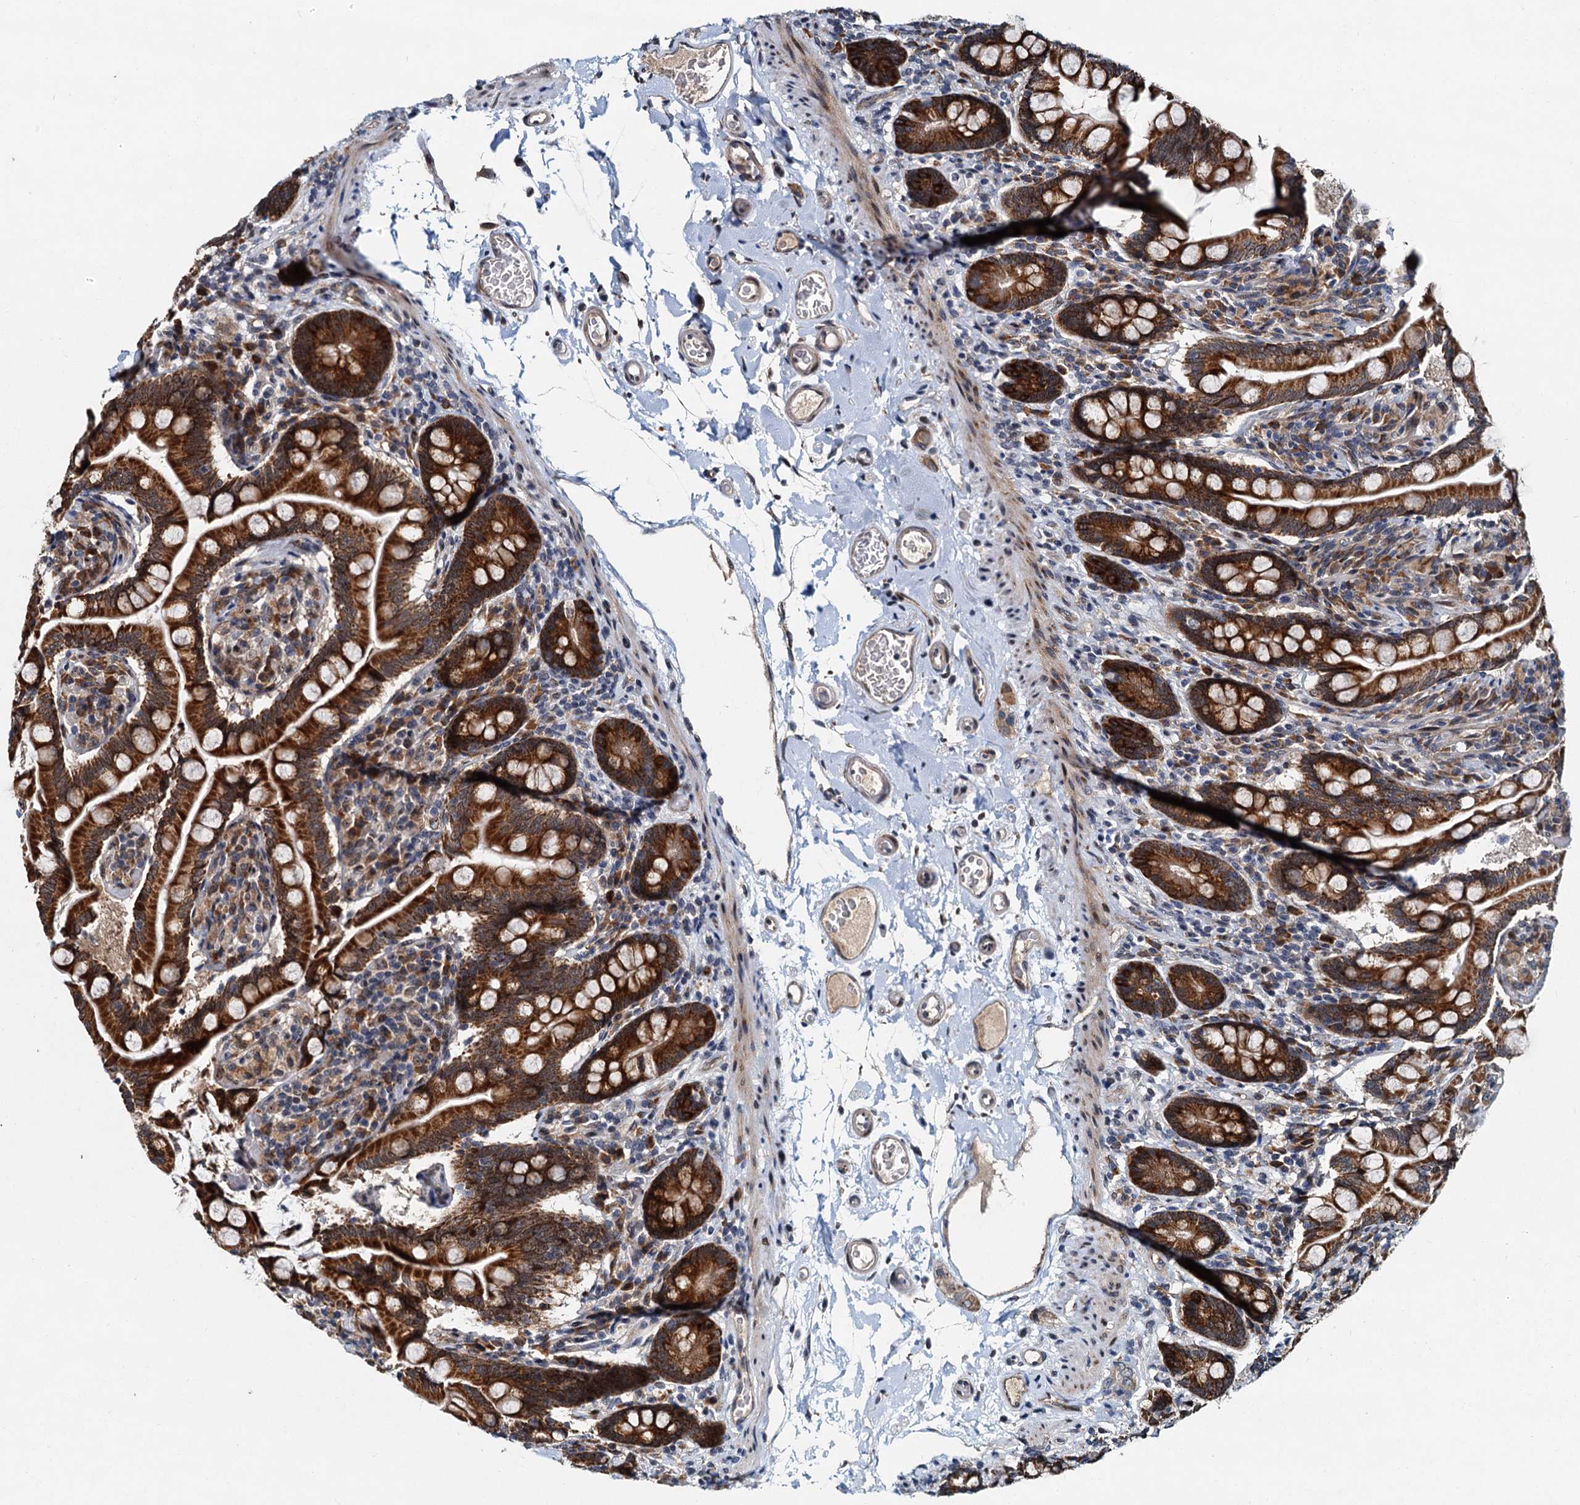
{"staining": {"intensity": "strong", "quantity": ">75%", "location": "cytoplasmic/membranous"}, "tissue": "small intestine", "cell_type": "Glandular cells", "image_type": "normal", "snomed": [{"axis": "morphology", "description": "Normal tissue, NOS"}, {"axis": "topography", "description": "Small intestine"}], "caption": "An immunohistochemistry micrograph of benign tissue is shown. Protein staining in brown shows strong cytoplasmic/membranous positivity in small intestine within glandular cells.", "gene": "DNAJC21", "patient": {"sex": "female", "age": 64}}